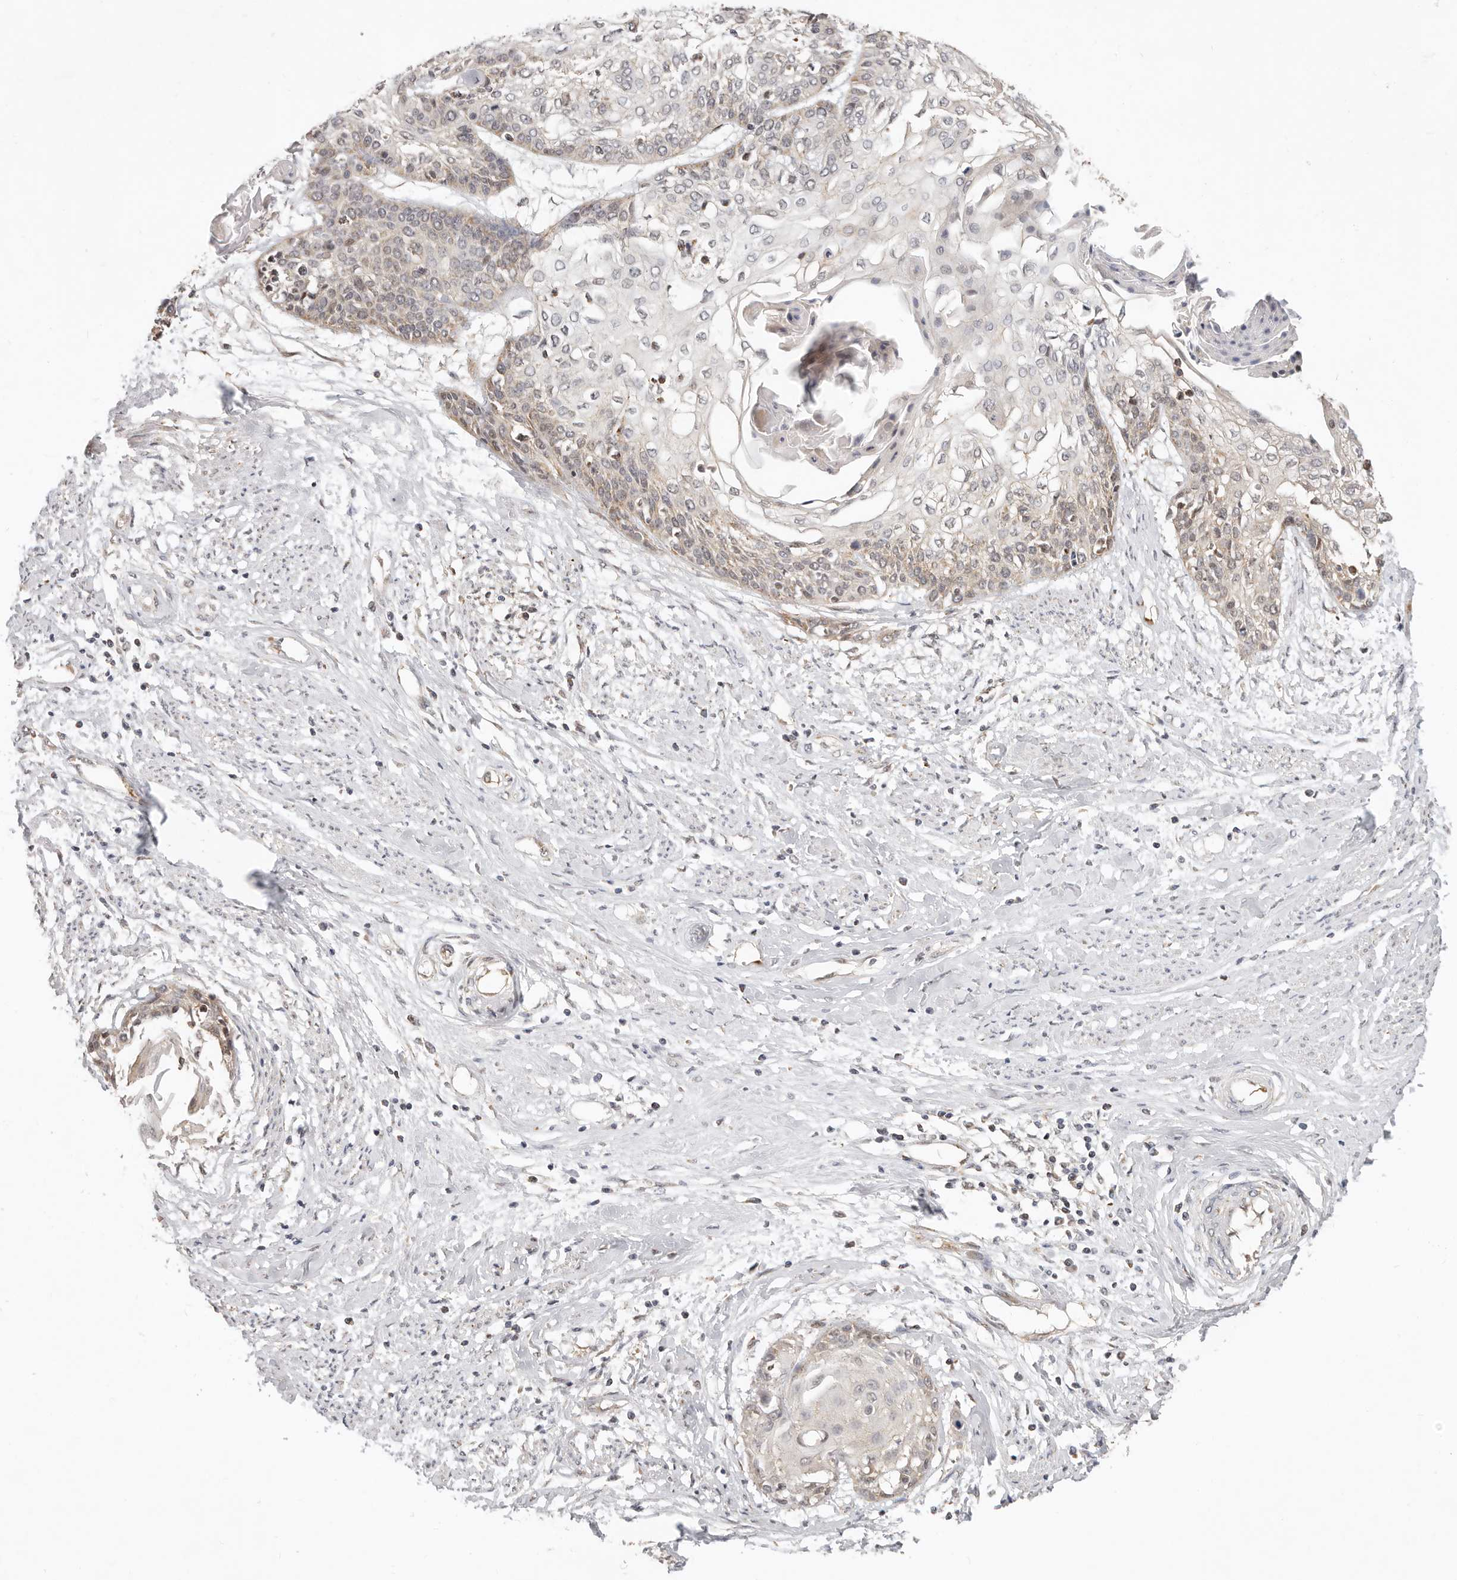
{"staining": {"intensity": "negative", "quantity": "none", "location": "none"}, "tissue": "cervical cancer", "cell_type": "Tumor cells", "image_type": "cancer", "snomed": [{"axis": "morphology", "description": "Squamous cell carcinoma, NOS"}, {"axis": "topography", "description": "Cervix"}], "caption": "IHC image of squamous cell carcinoma (cervical) stained for a protein (brown), which reveals no staining in tumor cells.", "gene": "USP49", "patient": {"sex": "female", "age": 57}}